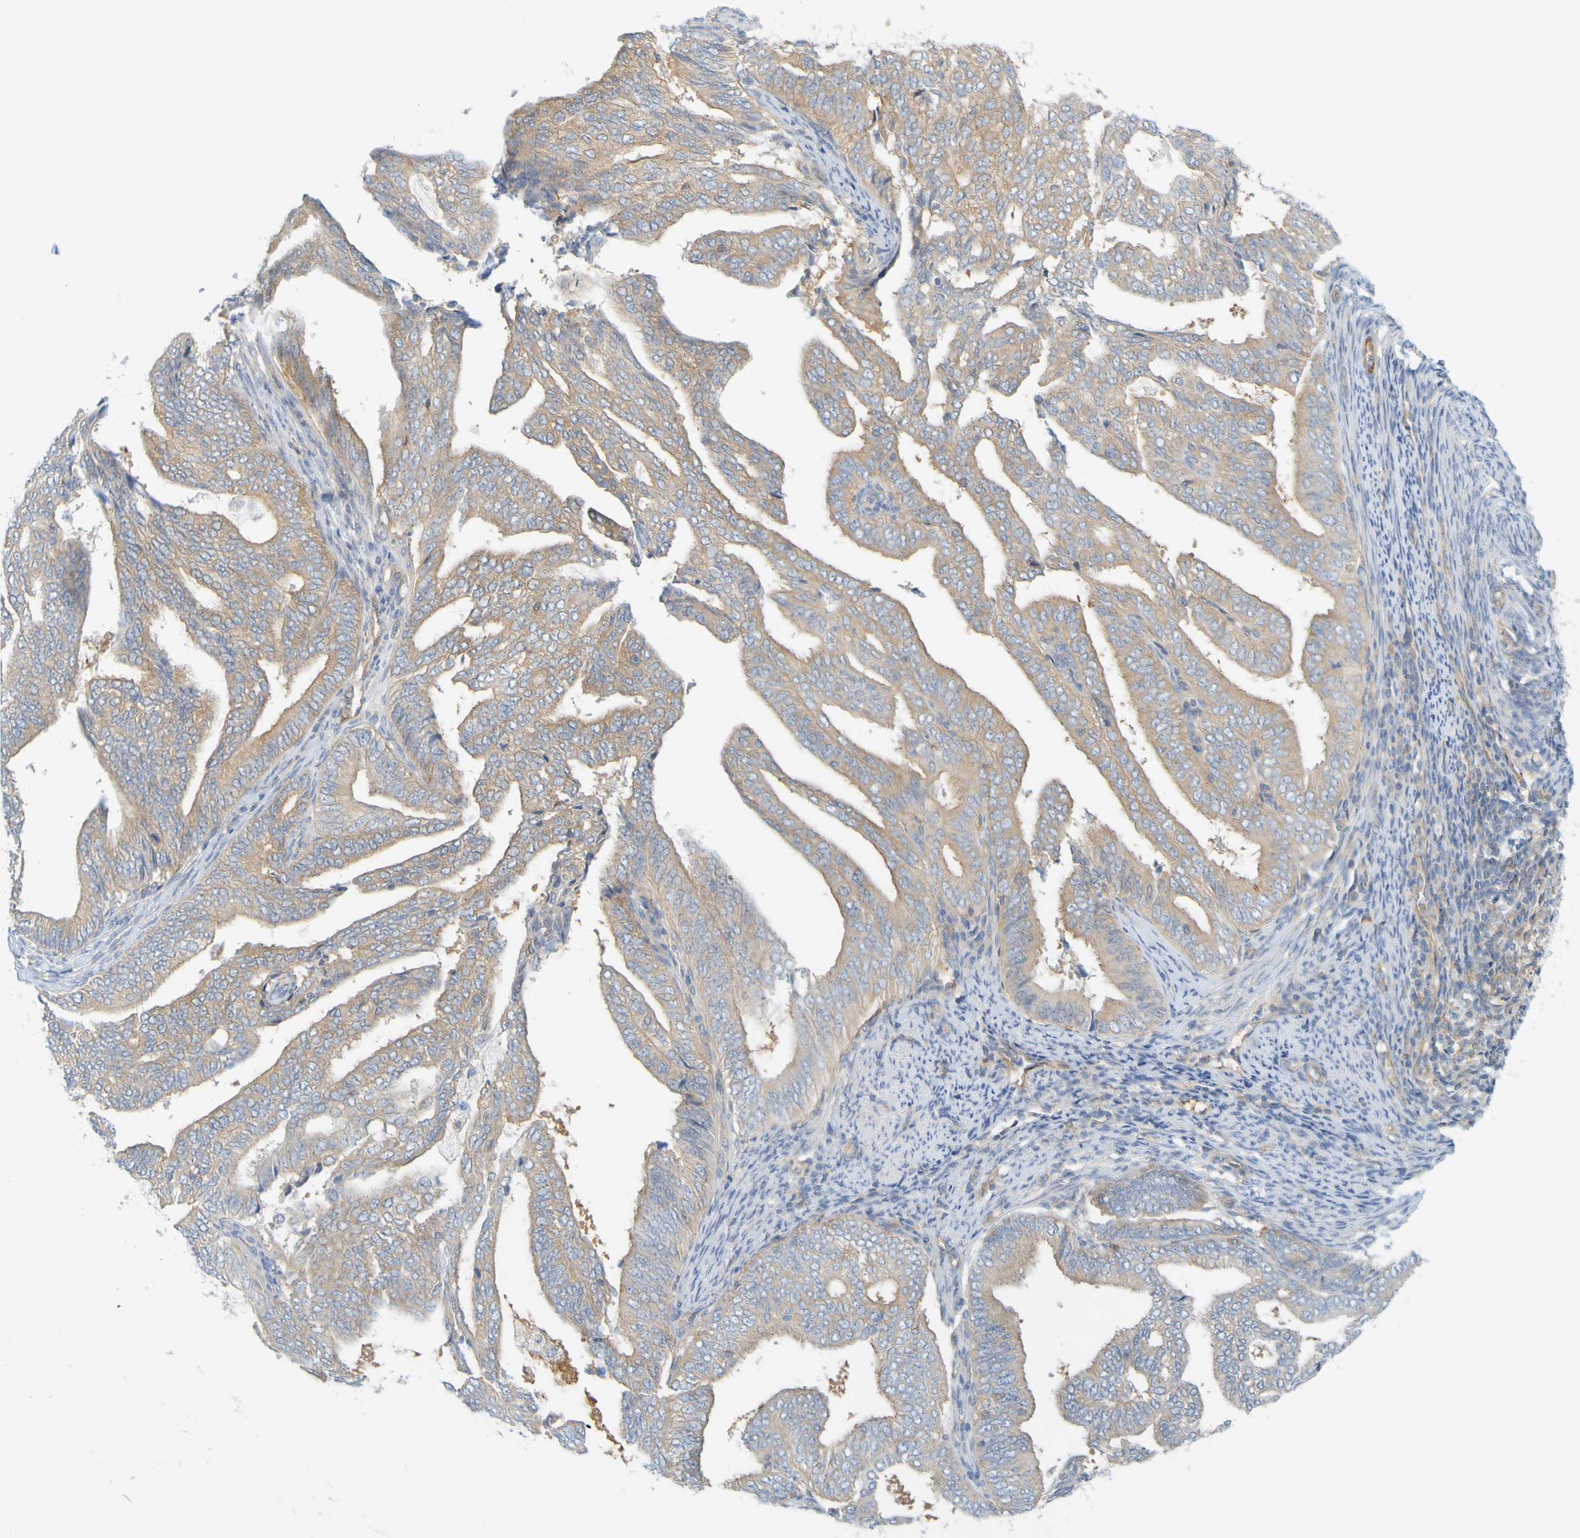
{"staining": {"intensity": "moderate", "quantity": ">75%", "location": "cytoplasmic/membranous"}, "tissue": "endometrial cancer", "cell_type": "Tumor cells", "image_type": "cancer", "snomed": [{"axis": "morphology", "description": "Adenocarcinoma, NOS"}, {"axis": "topography", "description": "Endometrium"}], "caption": "Approximately >75% of tumor cells in endometrial adenocarcinoma exhibit moderate cytoplasmic/membranous protein expression as visualized by brown immunohistochemical staining.", "gene": "APPL1", "patient": {"sex": "female", "age": 58}}